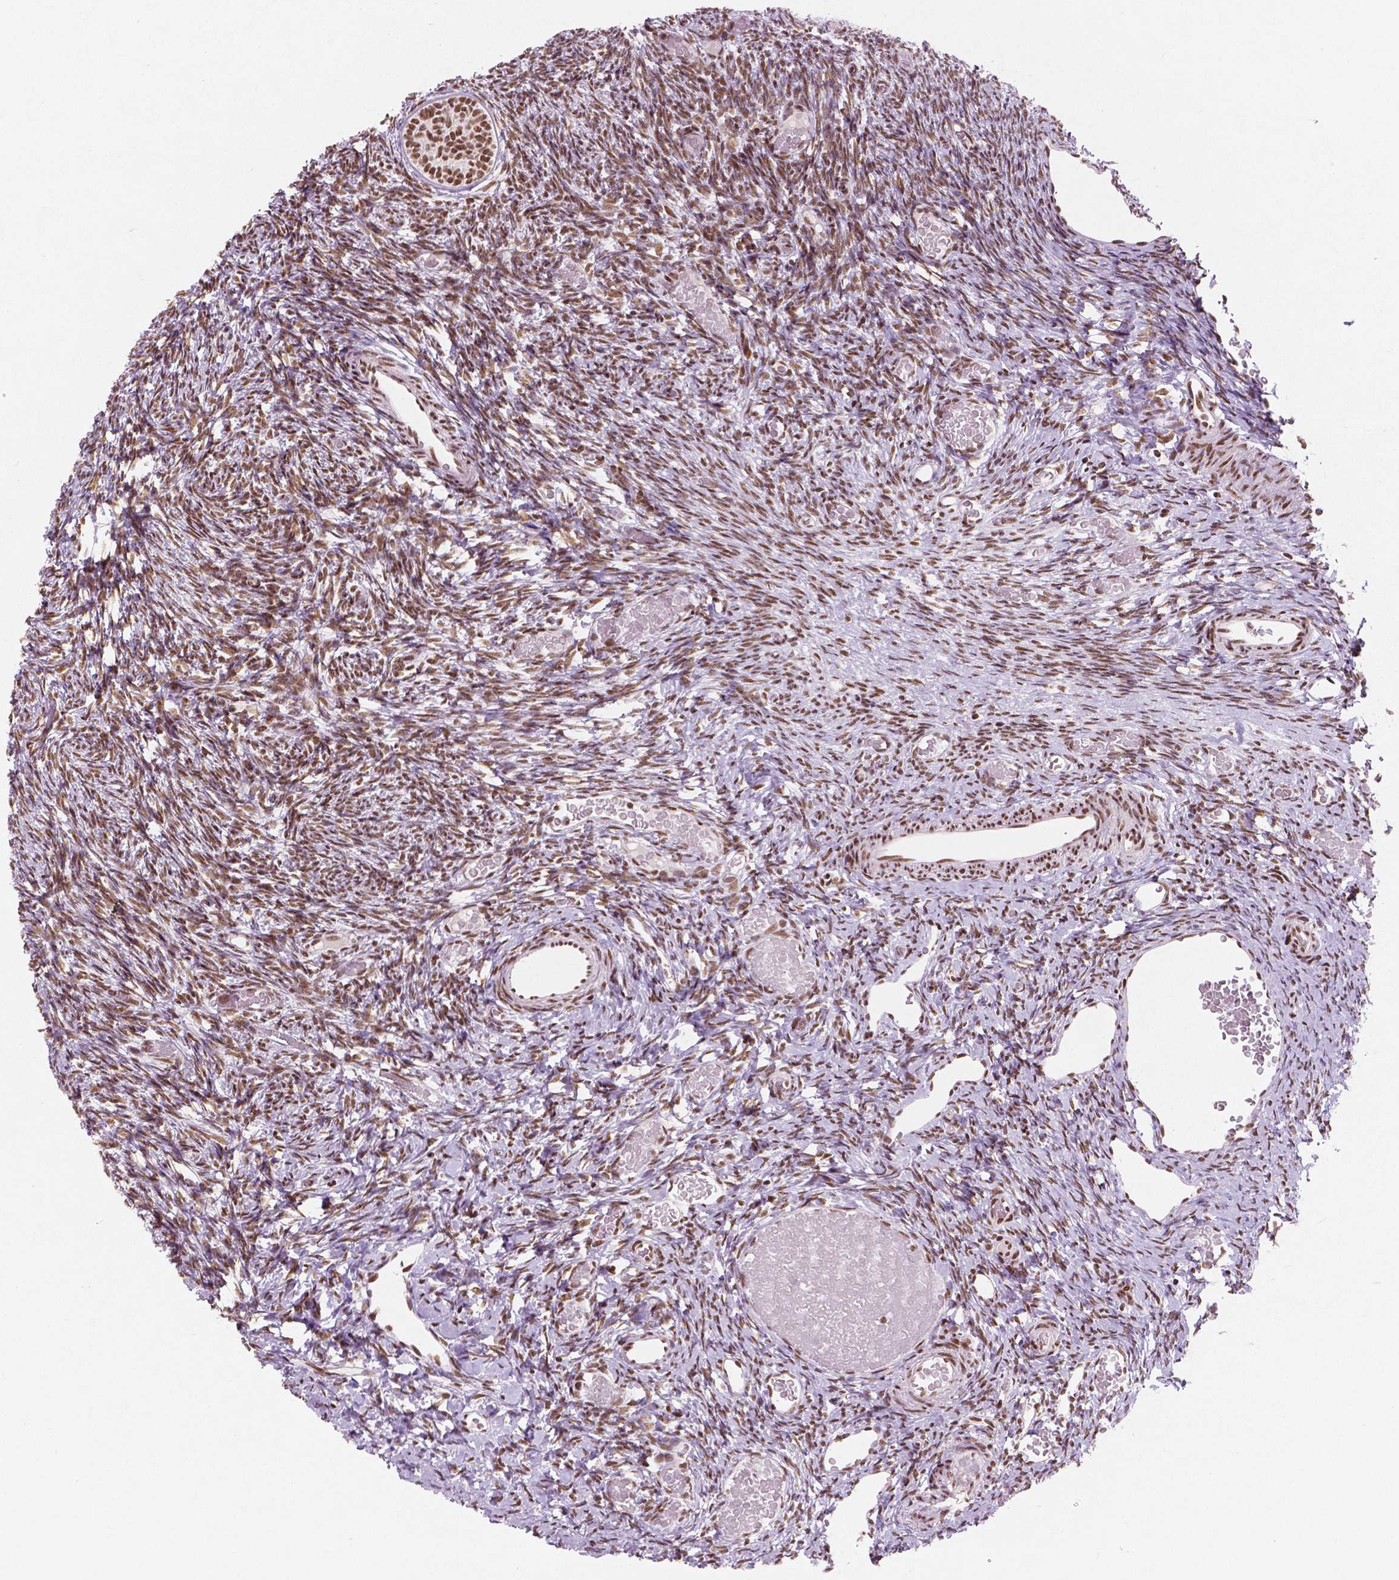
{"staining": {"intensity": "moderate", "quantity": ">75%", "location": "nuclear"}, "tissue": "ovary", "cell_type": "Follicle cells", "image_type": "normal", "snomed": [{"axis": "morphology", "description": "Normal tissue, NOS"}, {"axis": "topography", "description": "Ovary"}], "caption": "The image exhibits a brown stain indicating the presence of a protein in the nuclear of follicle cells in ovary.", "gene": "BRD4", "patient": {"sex": "female", "age": 39}}